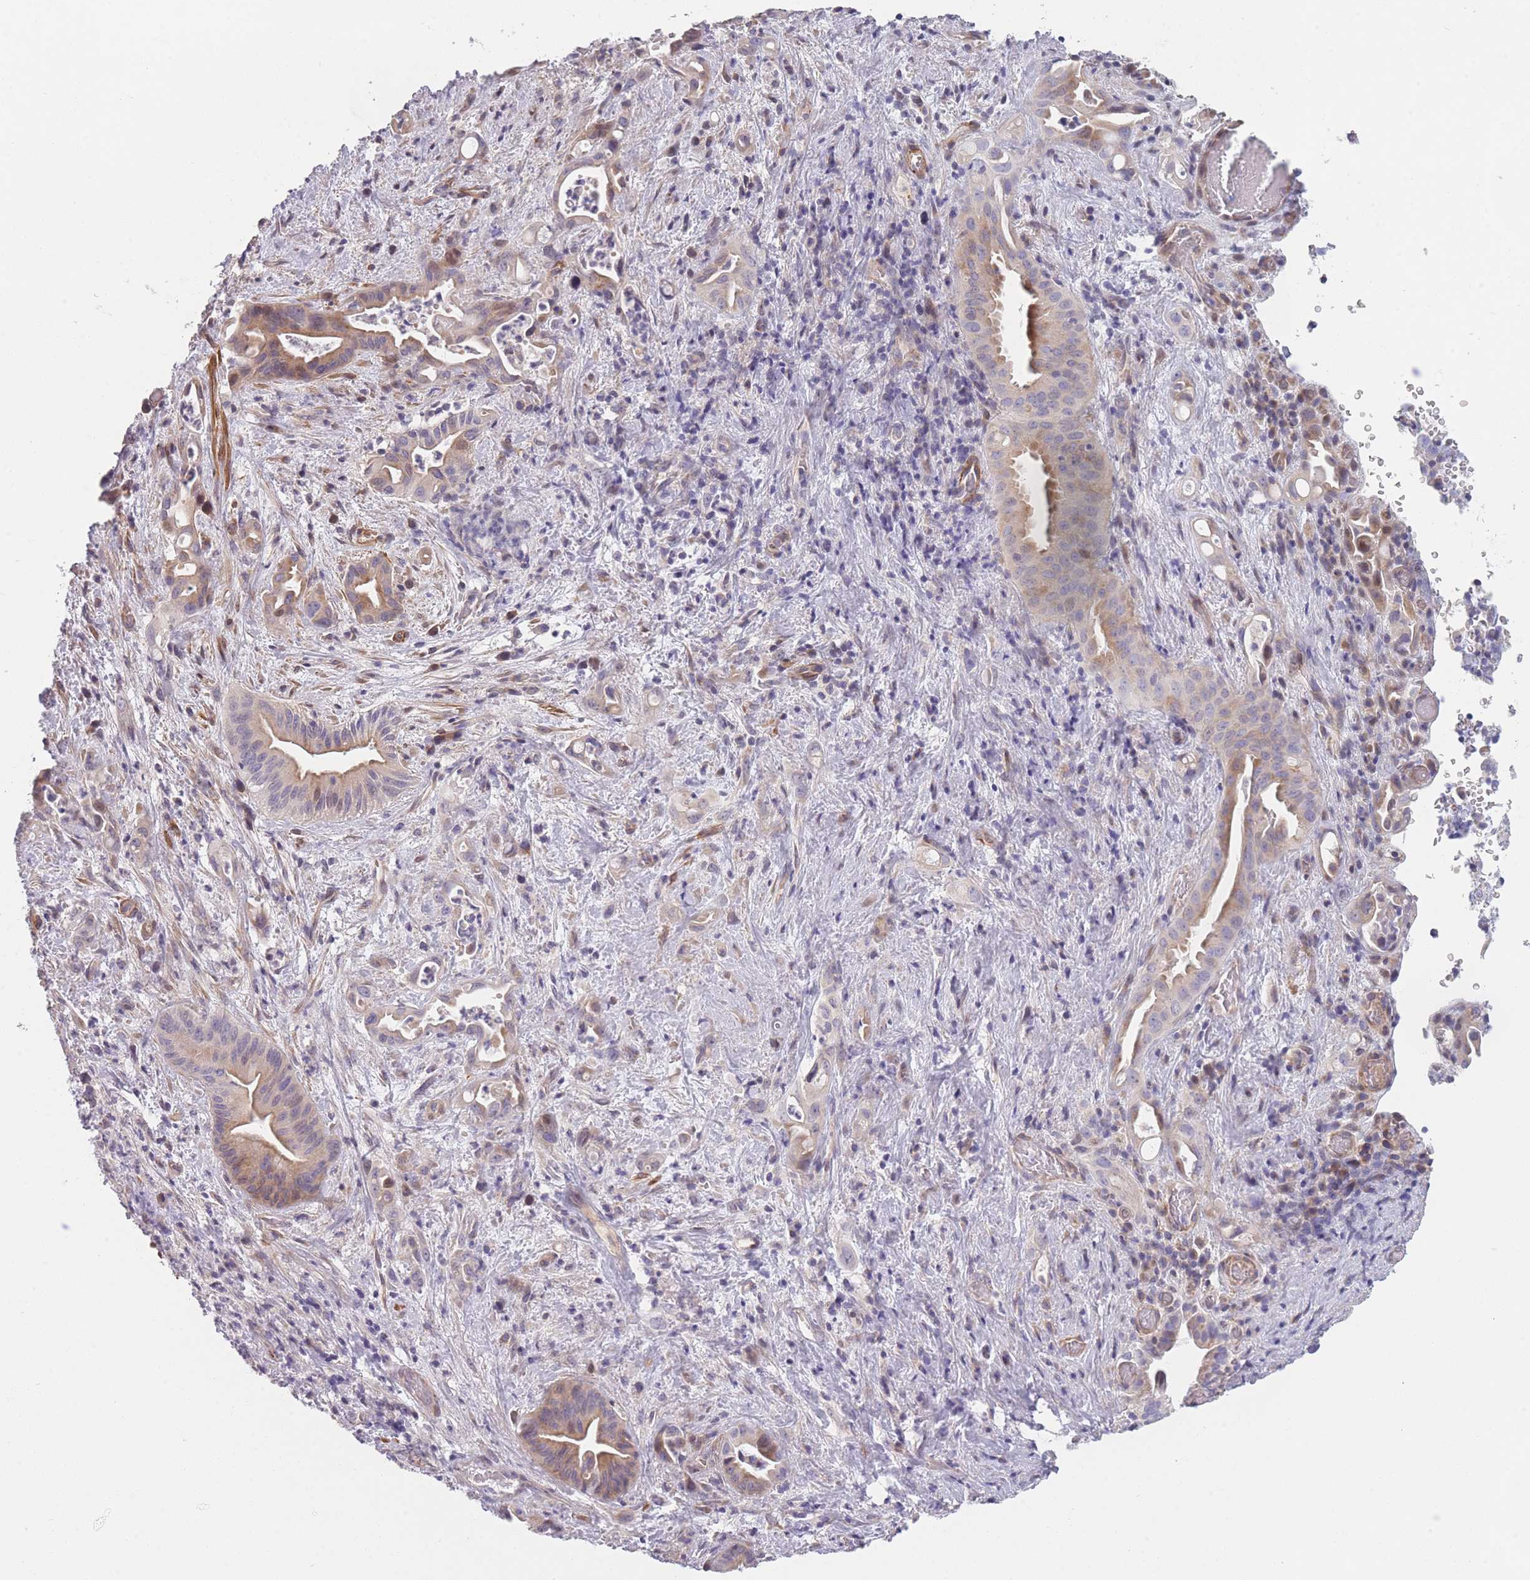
{"staining": {"intensity": "moderate", "quantity": ">75%", "location": "cytoplasmic/membranous"}, "tissue": "liver cancer", "cell_type": "Tumor cells", "image_type": "cancer", "snomed": [{"axis": "morphology", "description": "Cholangiocarcinoma"}, {"axis": "topography", "description": "Liver"}], "caption": "This histopathology image reveals IHC staining of human cholangiocarcinoma (liver), with medium moderate cytoplasmic/membranous expression in approximately >75% of tumor cells.", "gene": "SLC7A6", "patient": {"sex": "female", "age": 68}}